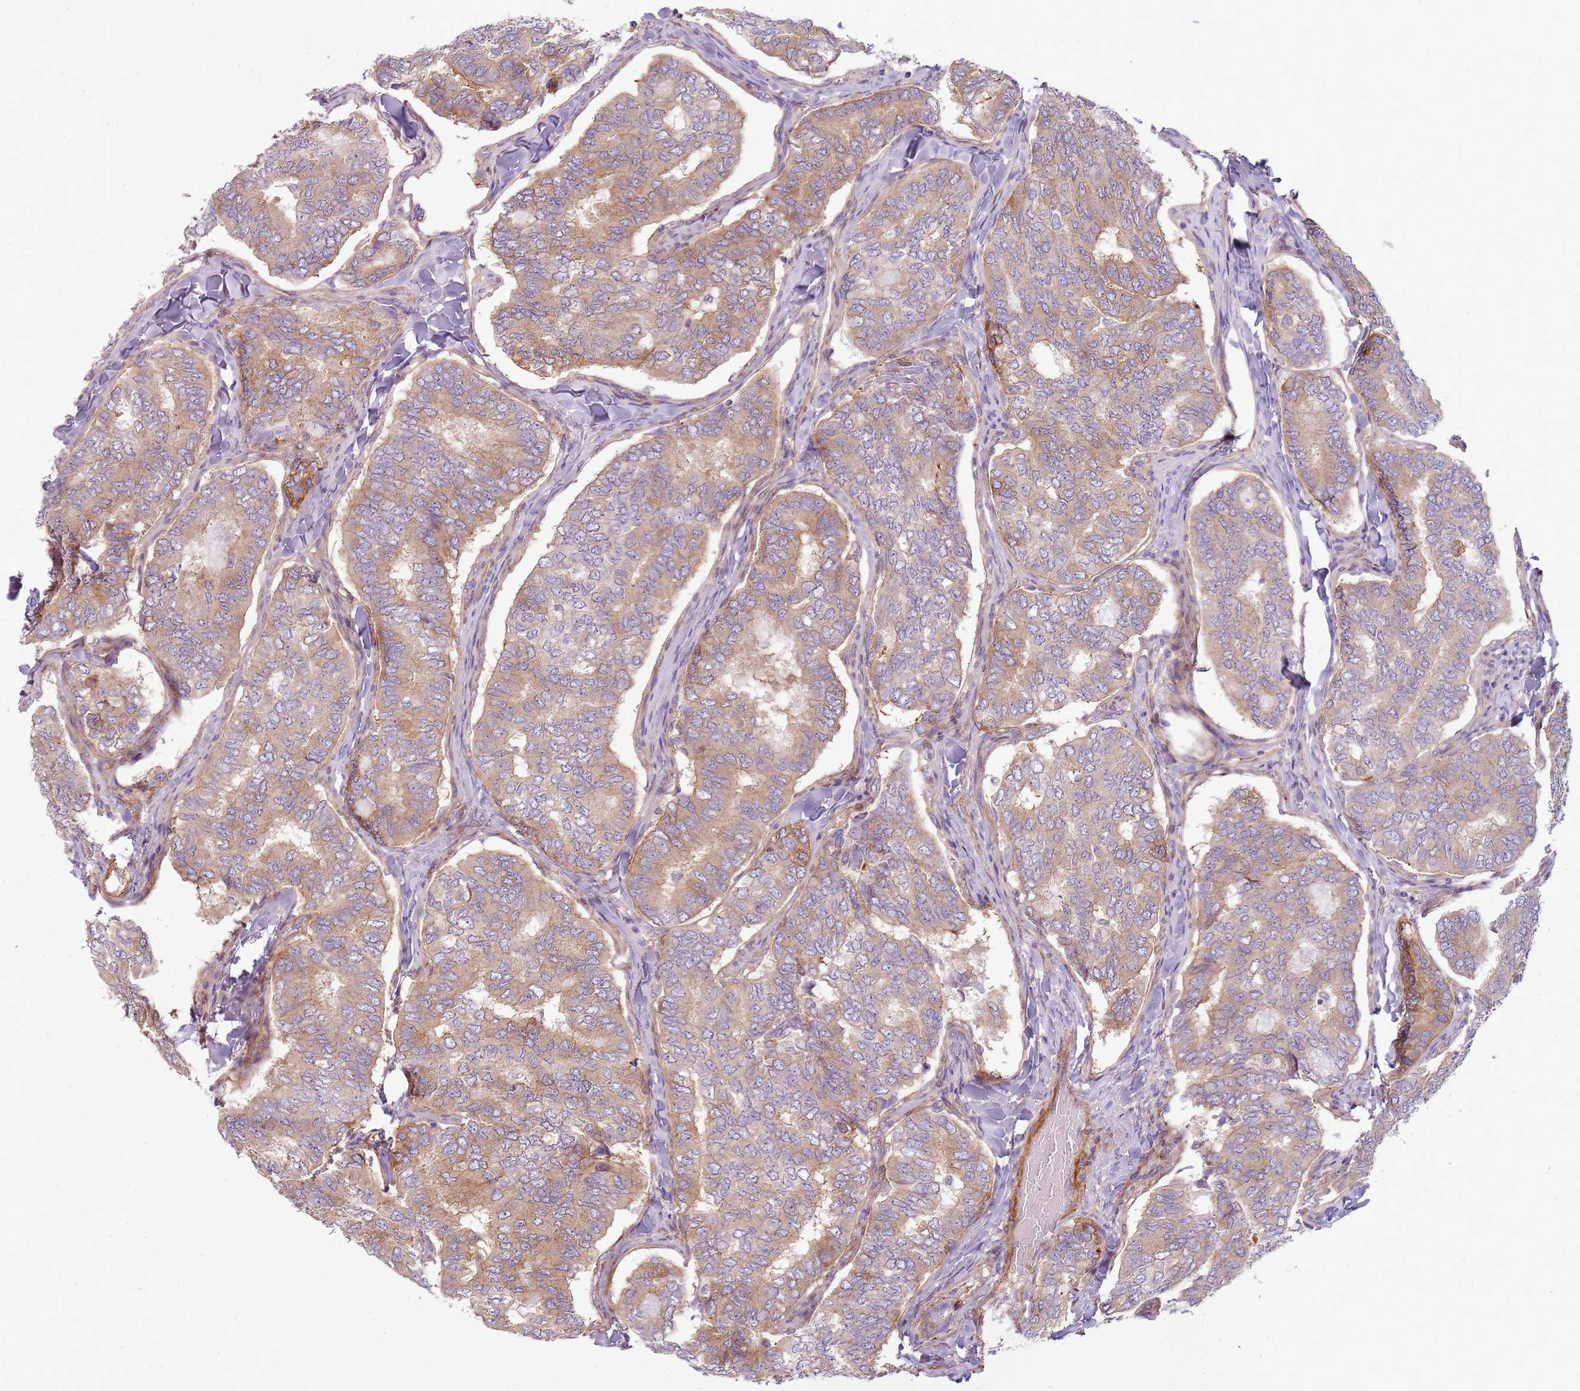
{"staining": {"intensity": "moderate", "quantity": ">75%", "location": "cytoplasmic/membranous"}, "tissue": "thyroid cancer", "cell_type": "Tumor cells", "image_type": "cancer", "snomed": [{"axis": "morphology", "description": "Papillary adenocarcinoma, NOS"}, {"axis": "topography", "description": "Thyroid gland"}], "caption": "Protein expression analysis of thyroid cancer exhibits moderate cytoplasmic/membranous staining in about >75% of tumor cells.", "gene": "SNX1", "patient": {"sex": "female", "age": 35}}